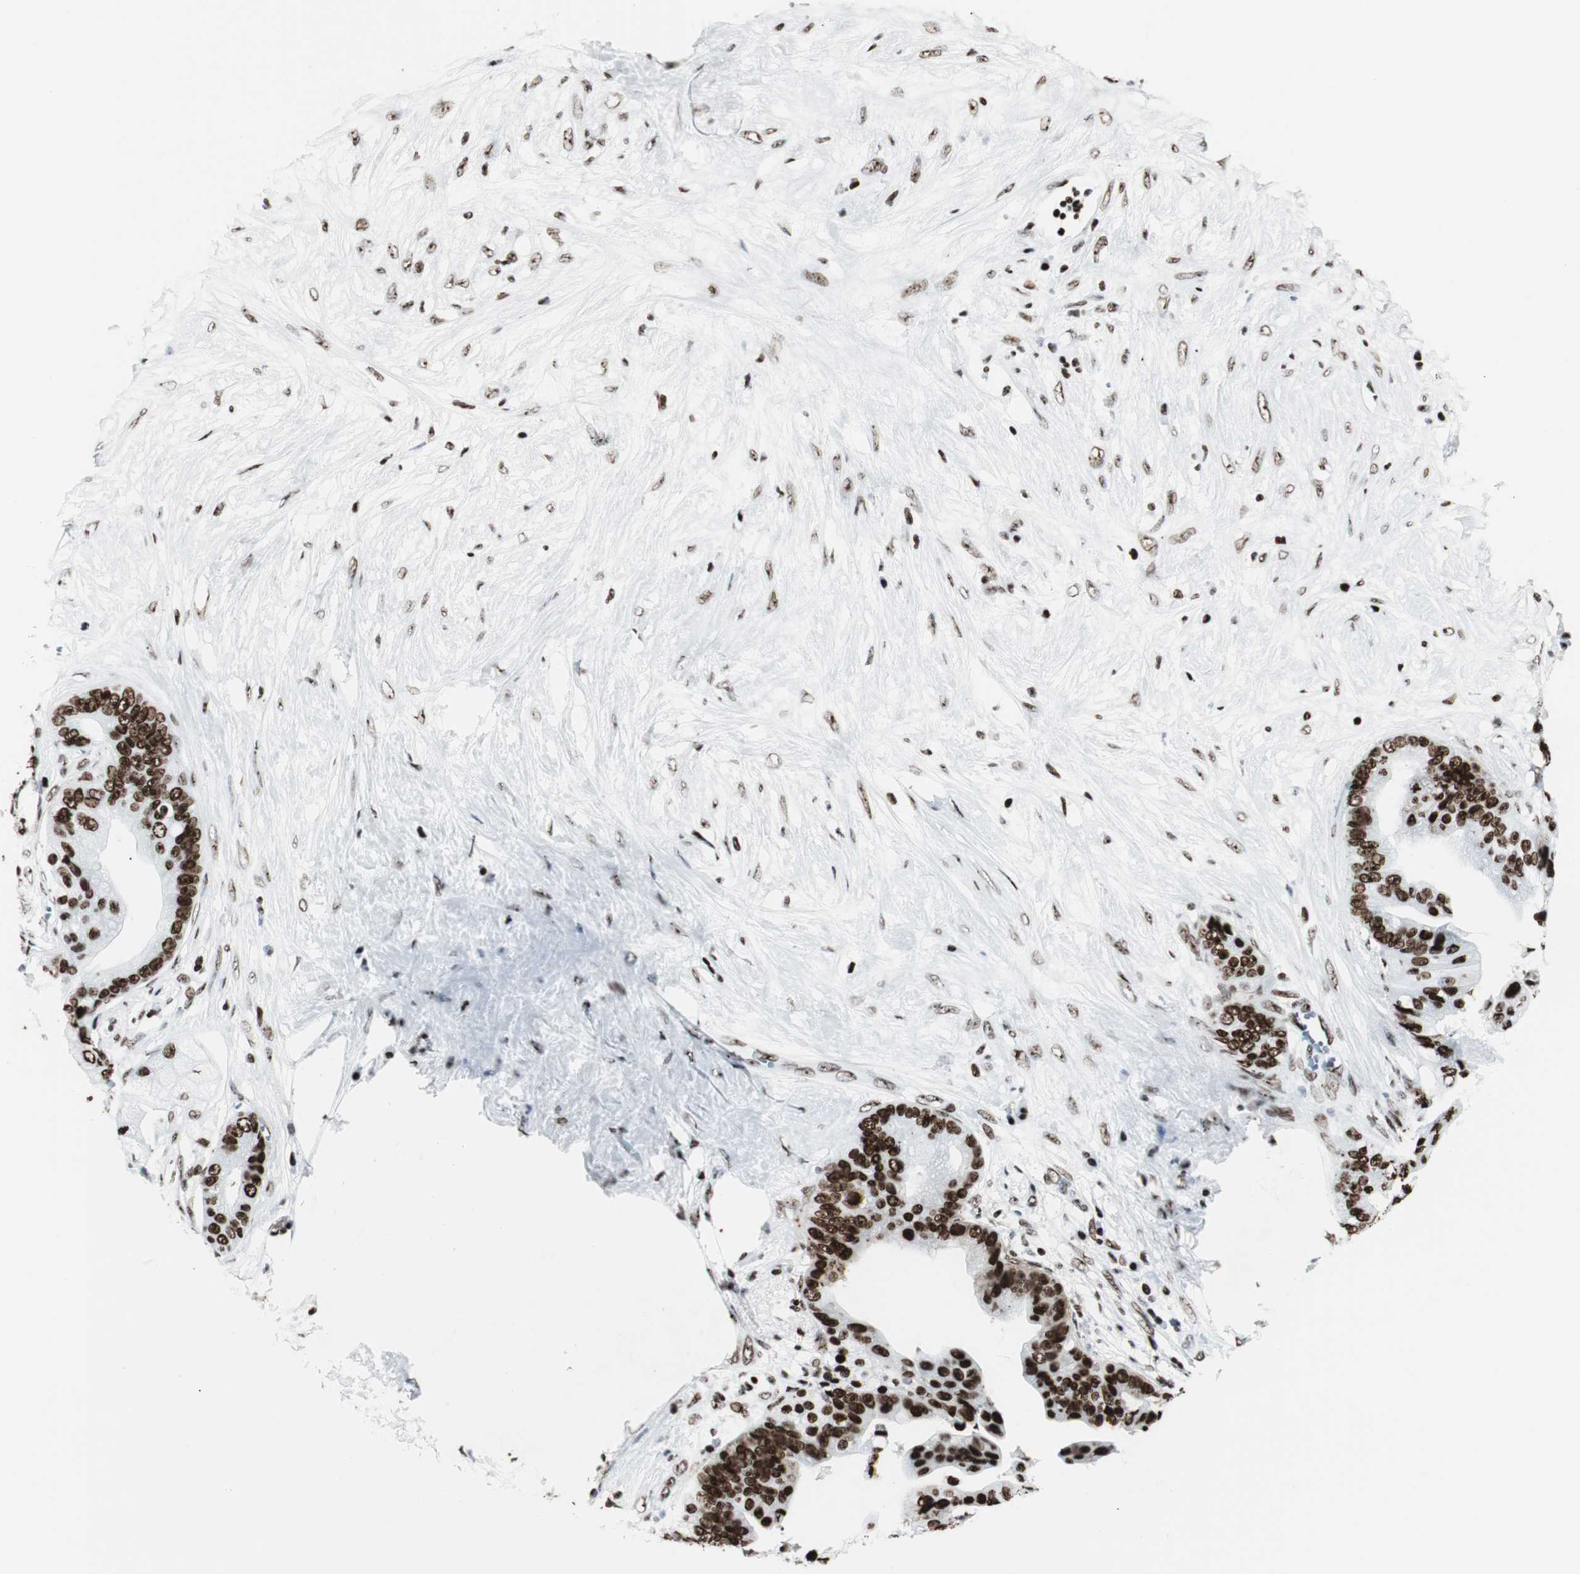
{"staining": {"intensity": "strong", "quantity": ">75%", "location": "nuclear"}, "tissue": "pancreatic cancer", "cell_type": "Tumor cells", "image_type": "cancer", "snomed": [{"axis": "morphology", "description": "Adenocarcinoma, NOS"}, {"axis": "topography", "description": "Pancreas"}], "caption": "Immunohistochemistry of human pancreatic cancer (adenocarcinoma) displays high levels of strong nuclear staining in about >75% of tumor cells. Ihc stains the protein in brown and the nuclei are stained blue.", "gene": "NCL", "patient": {"sex": "female", "age": 75}}